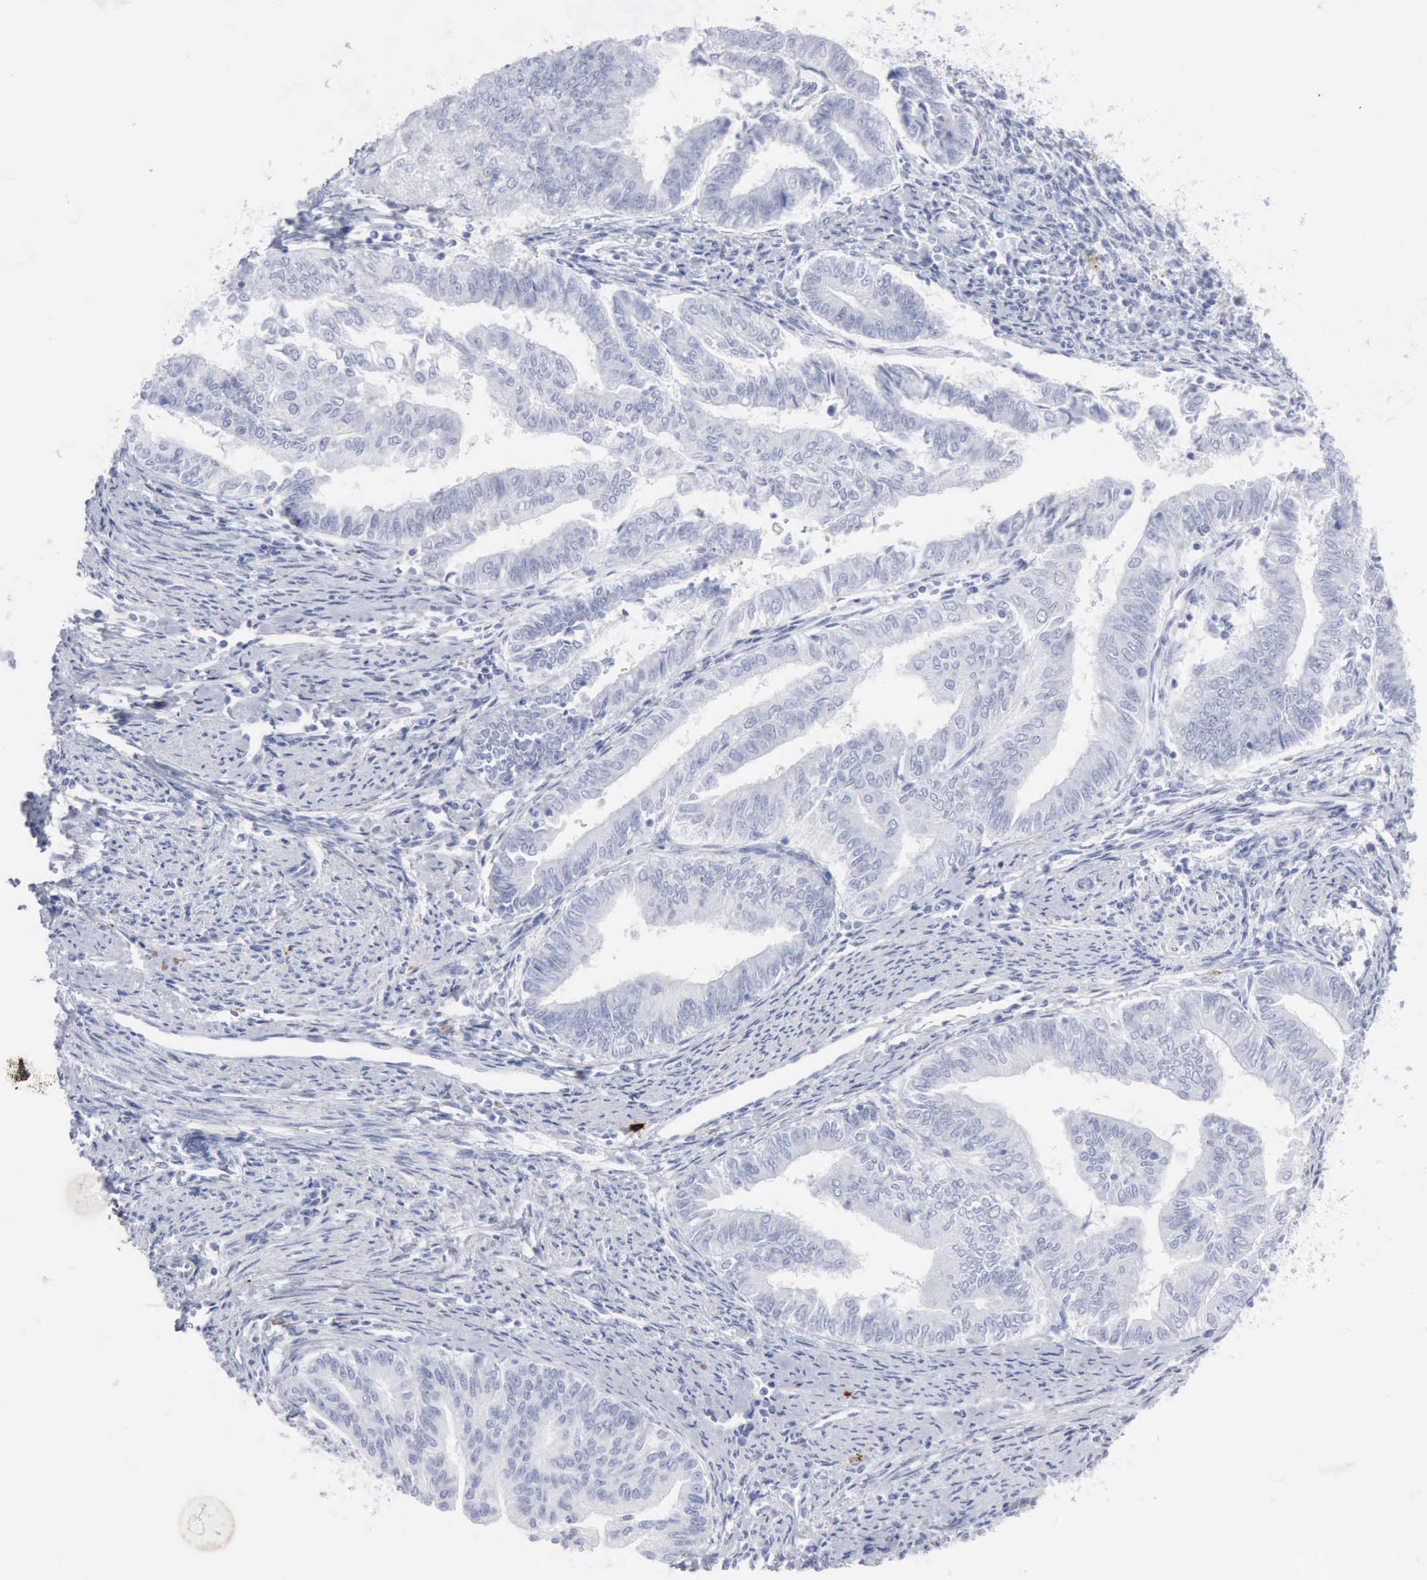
{"staining": {"intensity": "negative", "quantity": "none", "location": "none"}, "tissue": "endometrial cancer", "cell_type": "Tumor cells", "image_type": "cancer", "snomed": [{"axis": "morphology", "description": "Adenocarcinoma, NOS"}, {"axis": "topography", "description": "Endometrium"}], "caption": "Tumor cells are negative for protein expression in human endometrial cancer (adenocarcinoma). (DAB (3,3'-diaminobenzidine) immunohistochemistry, high magnification).", "gene": "CMA1", "patient": {"sex": "female", "age": 66}}